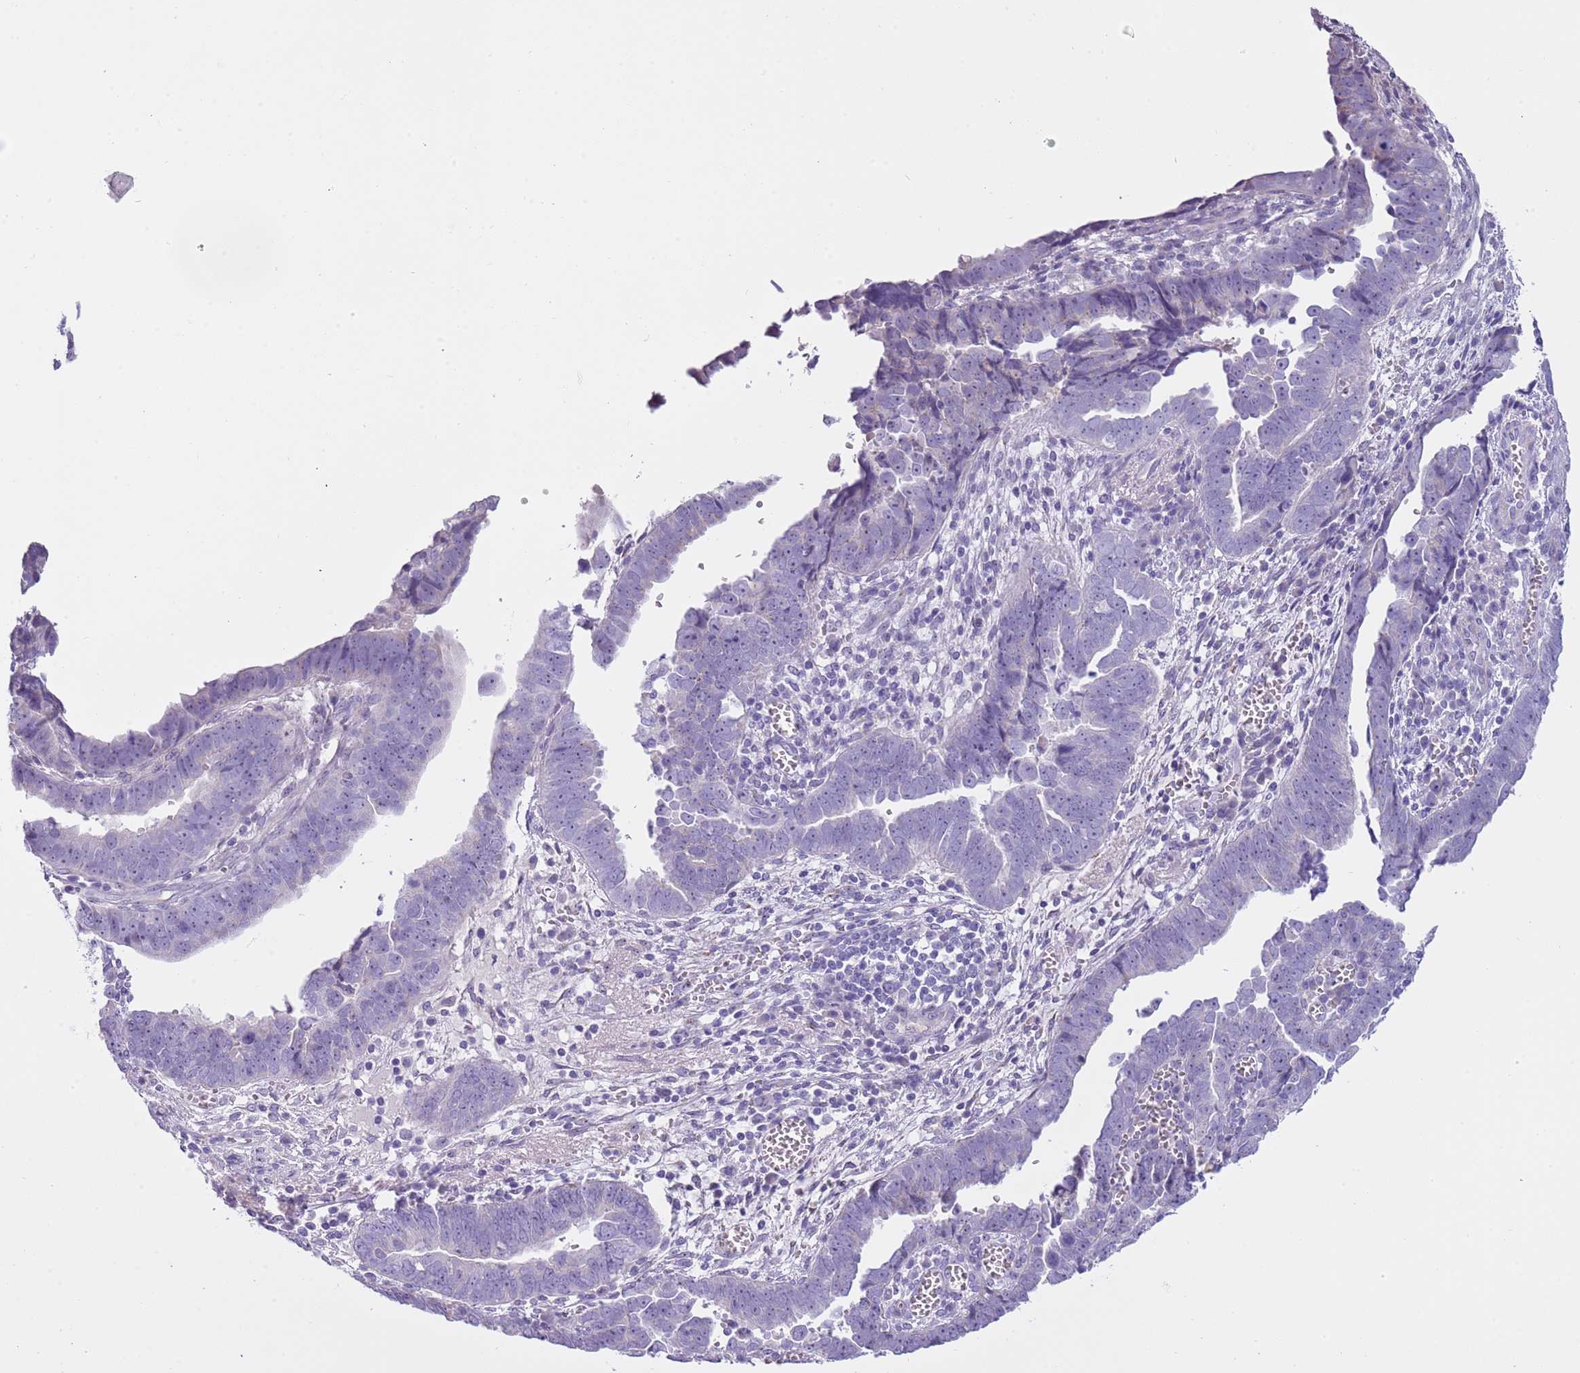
{"staining": {"intensity": "negative", "quantity": "none", "location": "none"}, "tissue": "endometrial cancer", "cell_type": "Tumor cells", "image_type": "cancer", "snomed": [{"axis": "morphology", "description": "Adenocarcinoma, NOS"}, {"axis": "topography", "description": "Endometrium"}], "caption": "Tumor cells show no significant staining in adenocarcinoma (endometrial).", "gene": "NBPF6", "patient": {"sex": "female", "age": 75}}